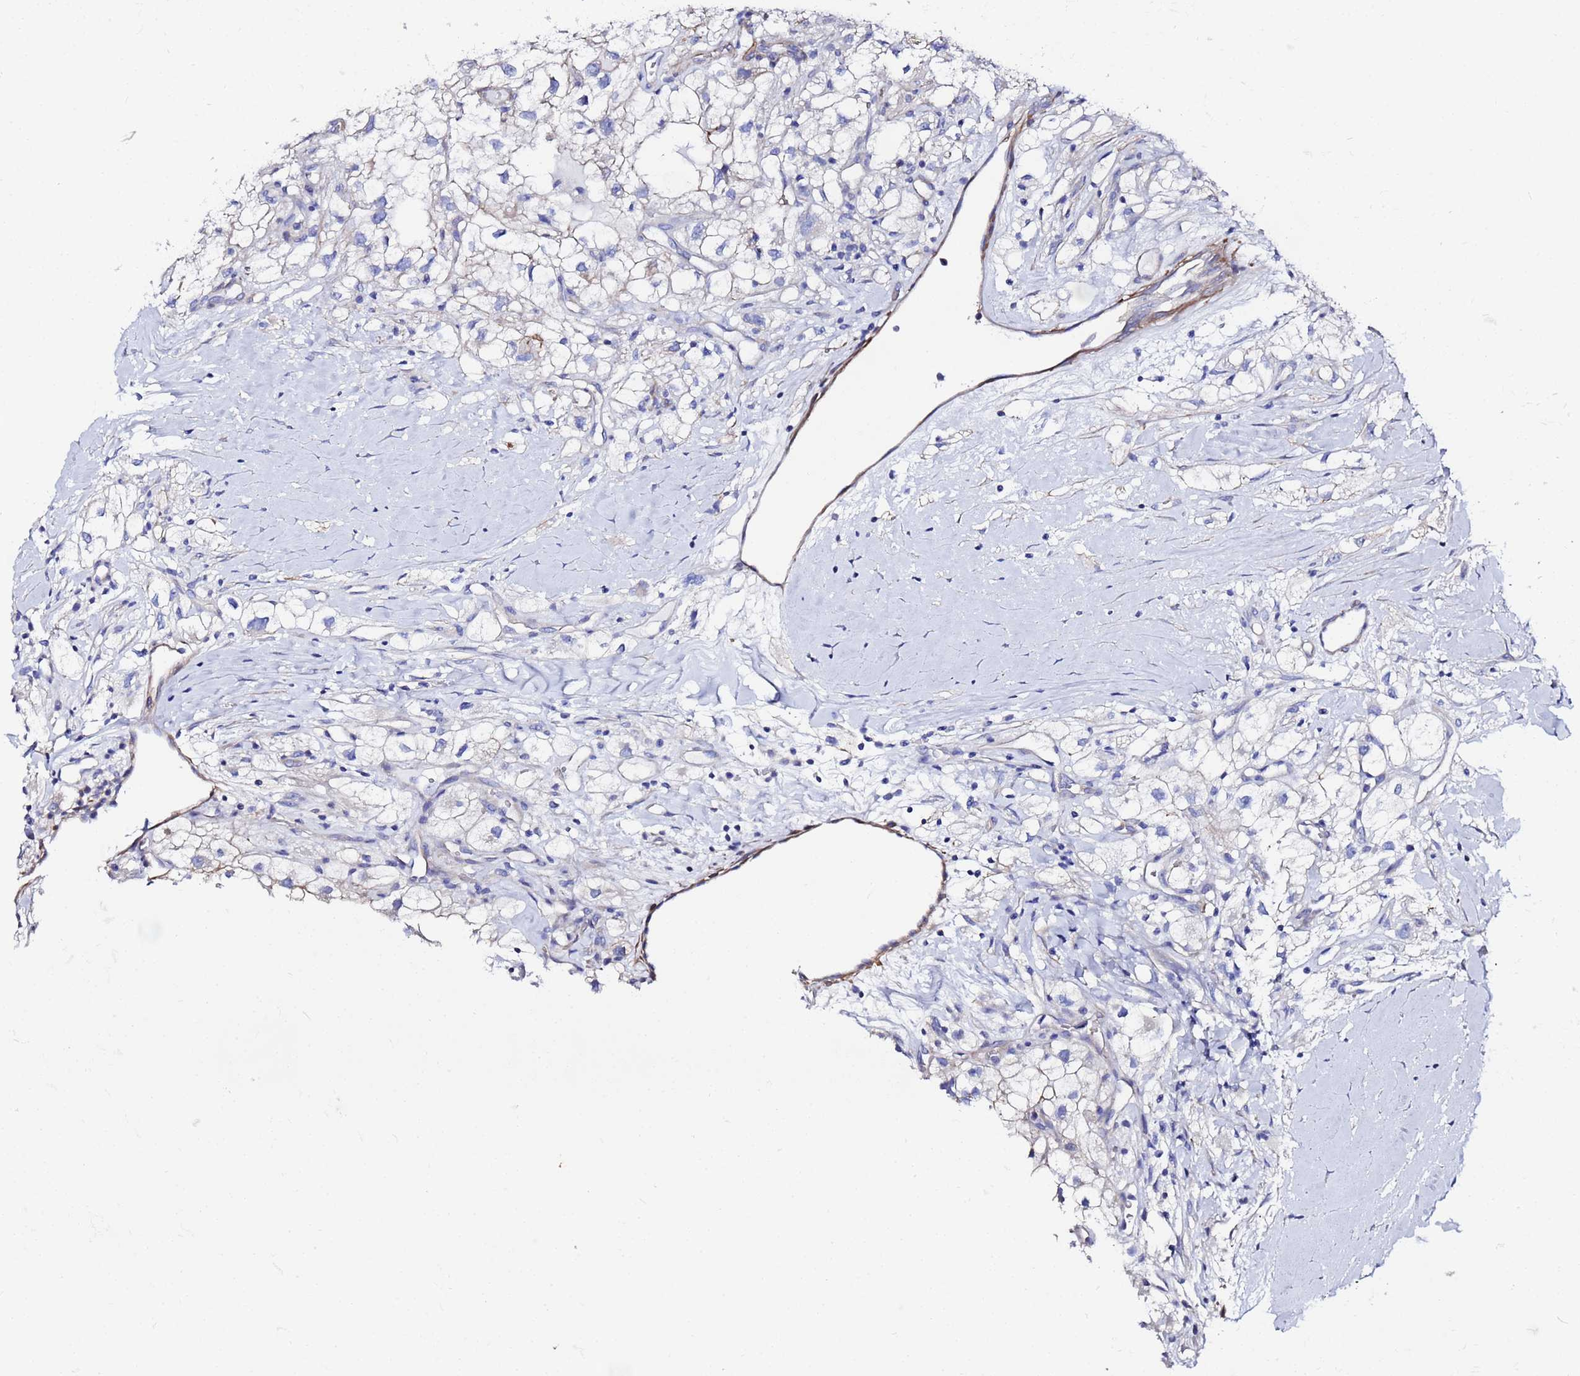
{"staining": {"intensity": "negative", "quantity": "none", "location": "none"}, "tissue": "renal cancer", "cell_type": "Tumor cells", "image_type": "cancer", "snomed": [{"axis": "morphology", "description": "Adenocarcinoma, NOS"}, {"axis": "topography", "description": "Kidney"}], "caption": "An IHC image of renal cancer (adenocarcinoma) is shown. There is no staining in tumor cells of renal cancer (adenocarcinoma).", "gene": "RAB39B", "patient": {"sex": "male", "age": 59}}